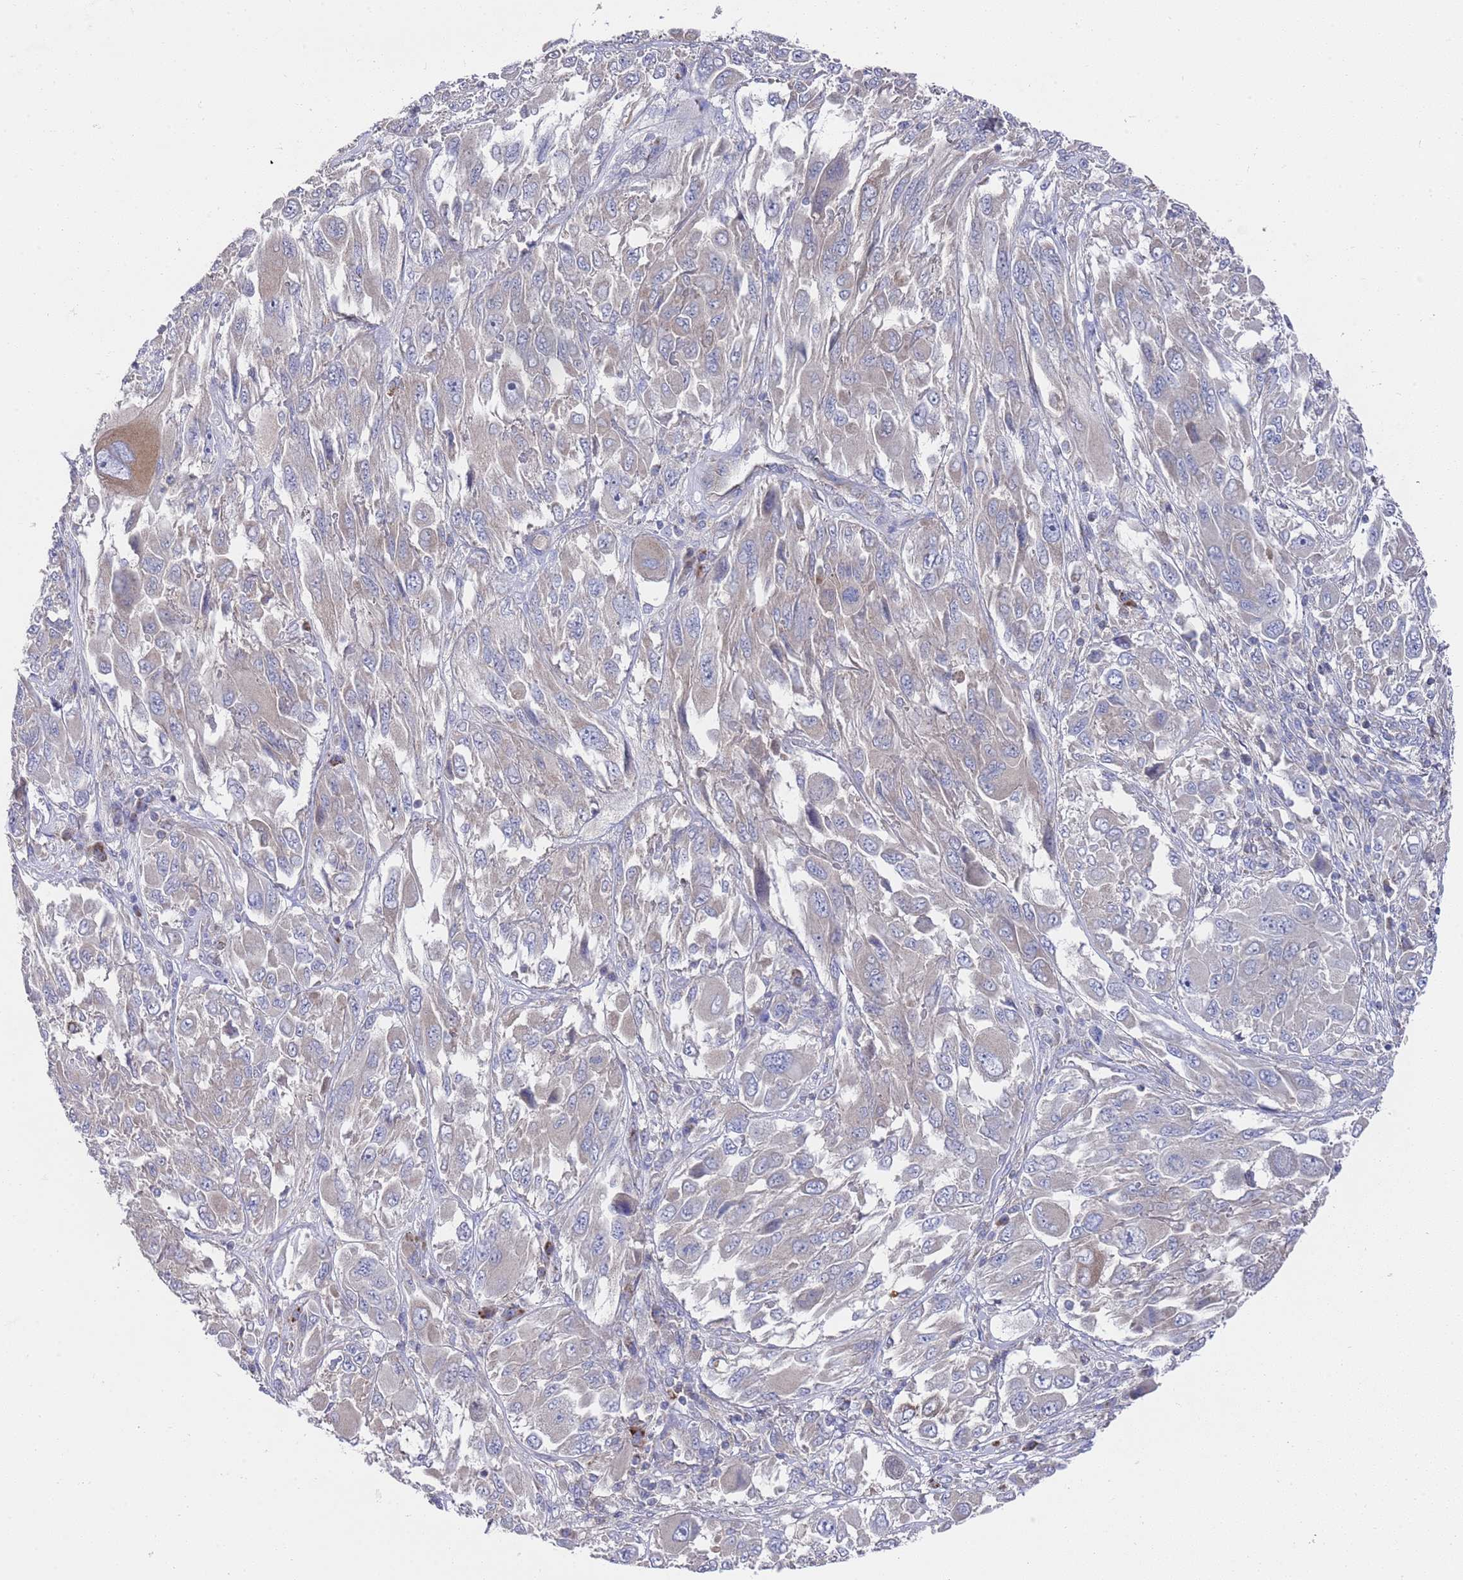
{"staining": {"intensity": "negative", "quantity": "none", "location": "none"}, "tissue": "melanoma", "cell_type": "Tumor cells", "image_type": "cancer", "snomed": [{"axis": "morphology", "description": "Malignant melanoma, NOS"}, {"axis": "topography", "description": "Skin"}], "caption": "Tumor cells are negative for protein expression in human melanoma.", "gene": "NPEPPS", "patient": {"sex": "female", "age": 91}}